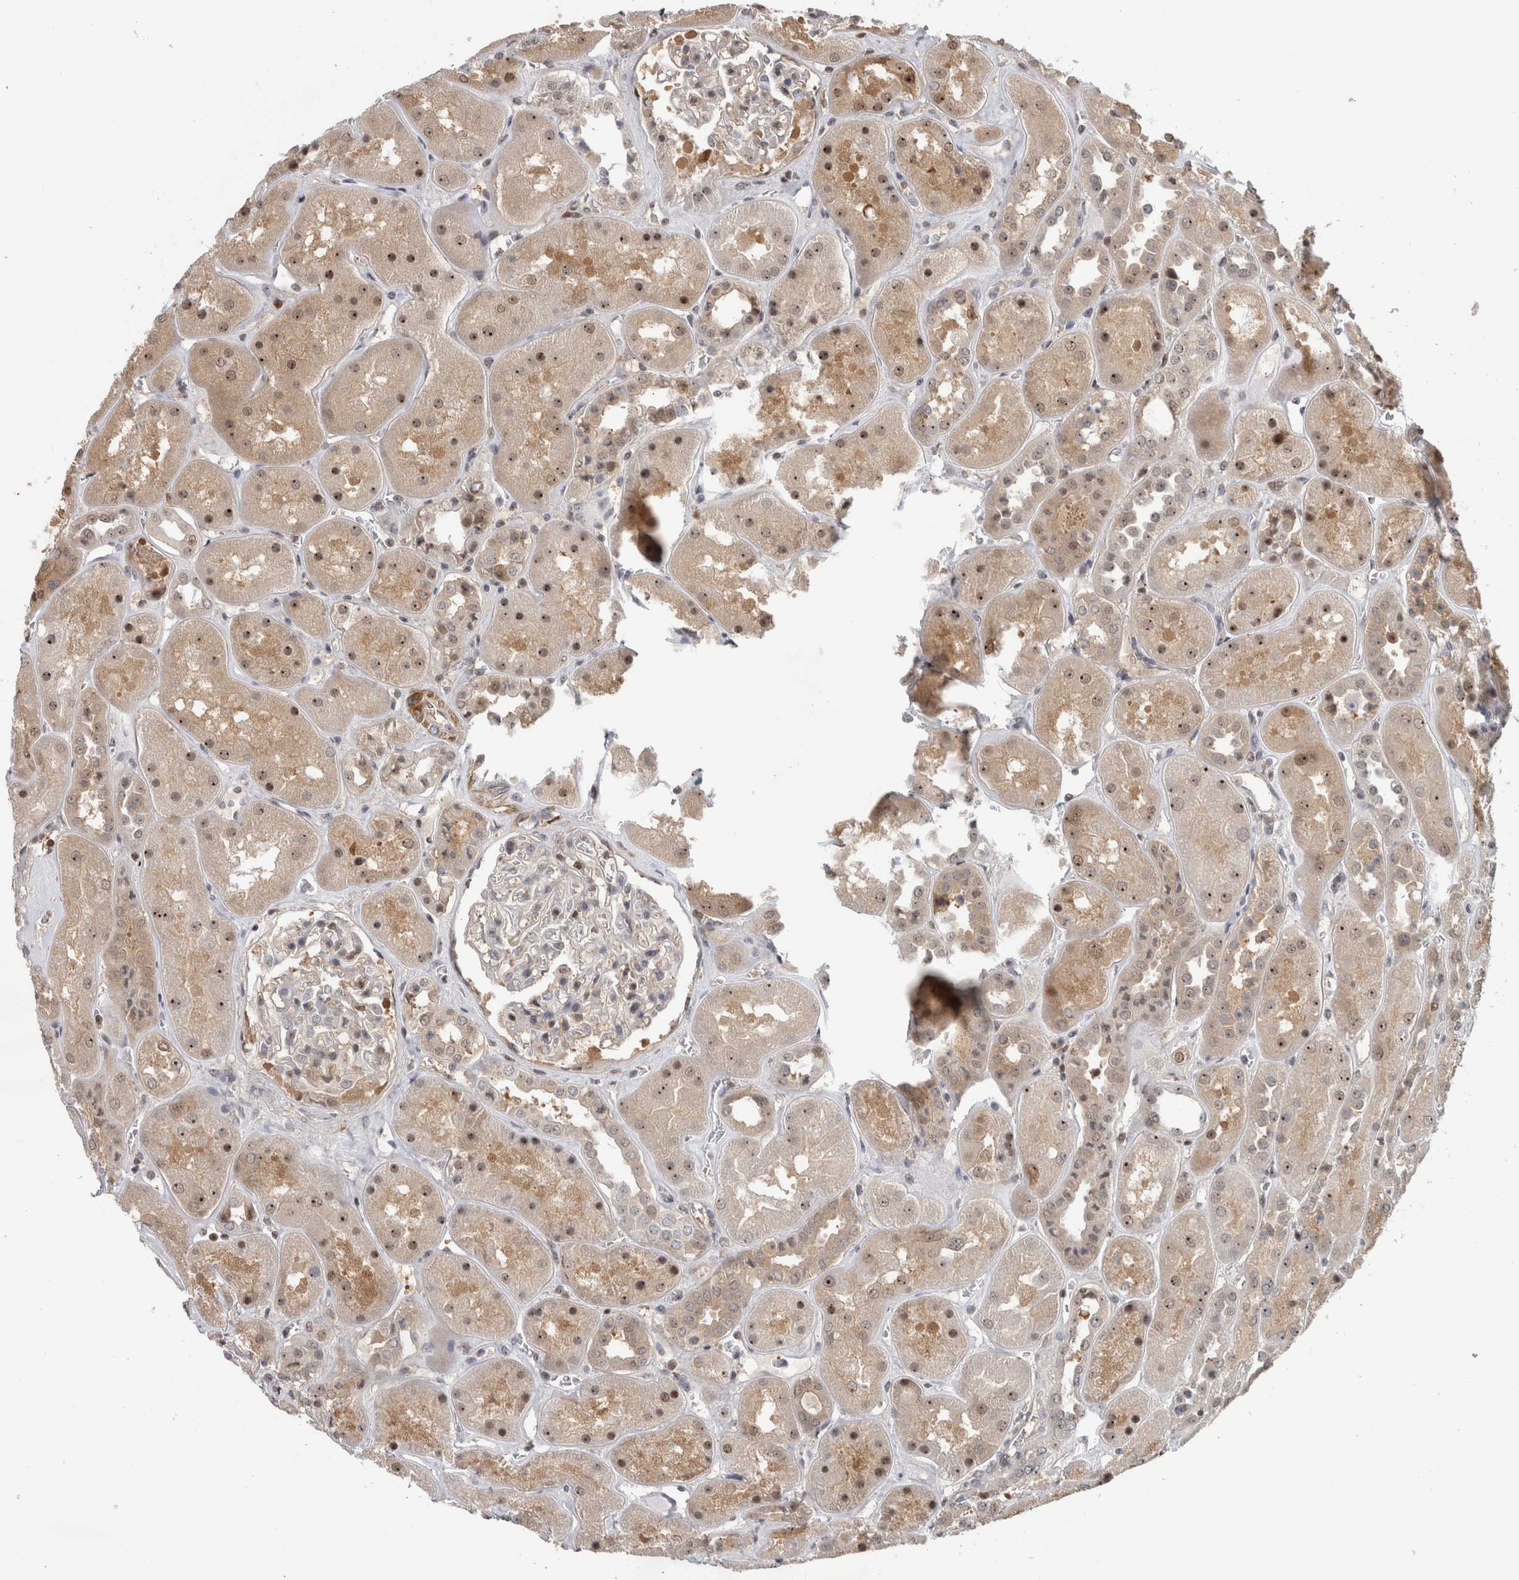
{"staining": {"intensity": "weak", "quantity": "25%-75%", "location": "cytoplasmic/membranous,nuclear"}, "tissue": "kidney", "cell_type": "Cells in glomeruli", "image_type": "normal", "snomed": [{"axis": "morphology", "description": "Normal tissue, NOS"}, {"axis": "topography", "description": "Kidney"}], "caption": "Brown immunohistochemical staining in unremarkable human kidney exhibits weak cytoplasmic/membranous,nuclear expression in approximately 25%-75% of cells in glomeruli. Immunohistochemistry stains the protein in brown and the nuclei are stained blue.", "gene": "TDRD7", "patient": {"sex": "male", "age": 70}}